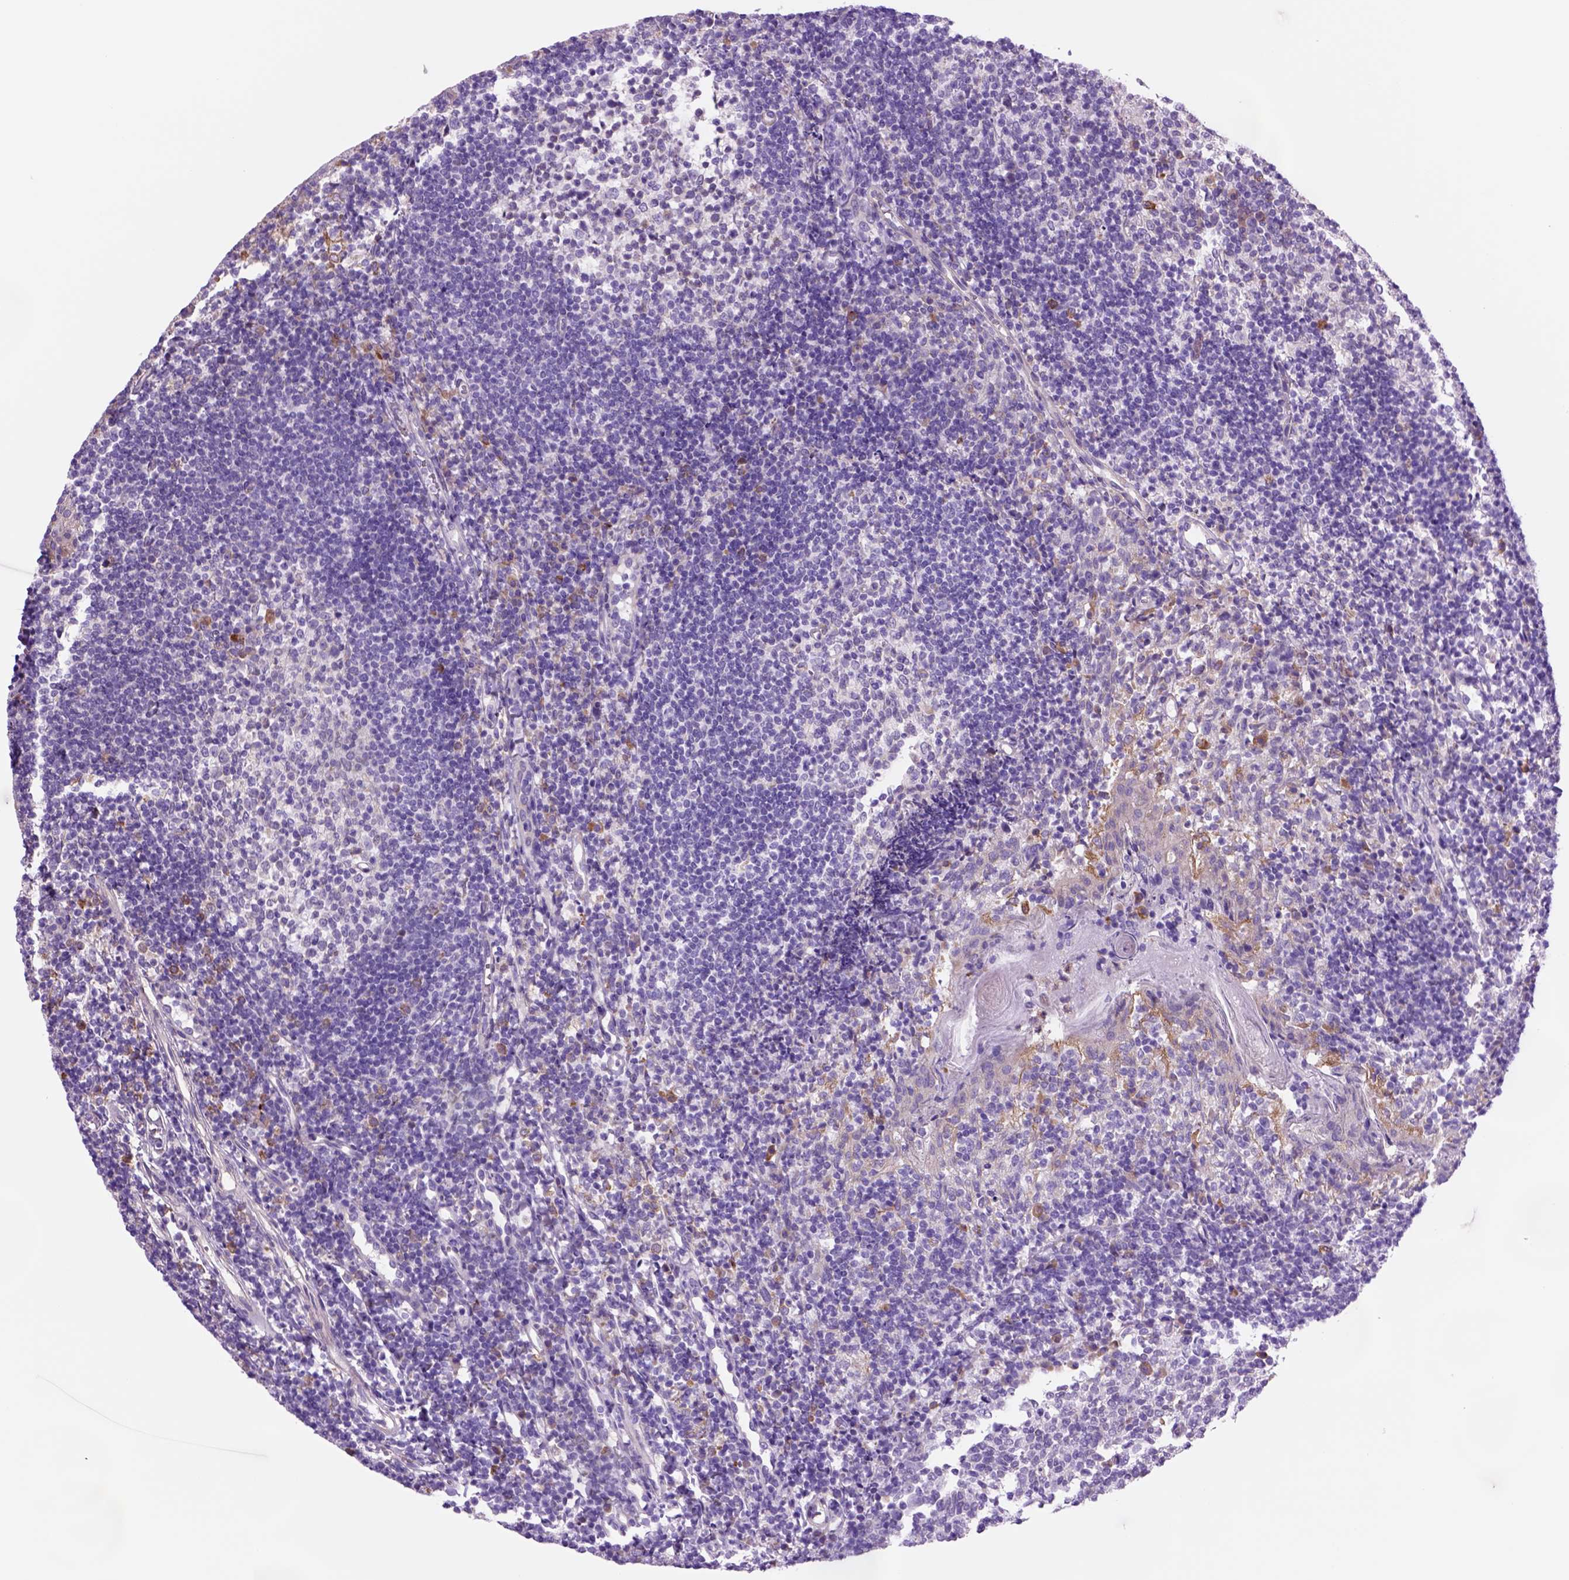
{"staining": {"intensity": "moderate", "quantity": "<25%", "location": "cytoplasmic/membranous"}, "tissue": "tonsil", "cell_type": "Germinal center cells", "image_type": "normal", "snomed": [{"axis": "morphology", "description": "Normal tissue, NOS"}, {"axis": "topography", "description": "Tonsil"}], "caption": "Moderate cytoplasmic/membranous staining is present in approximately <25% of germinal center cells in unremarkable tonsil. The protein is stained brown, and the nuclei are stained in blue (DAB IHC with brightfield microscopy, high magnification).", "gene": "PIAS3", "patient": {"sex": "female", "age": 10}}